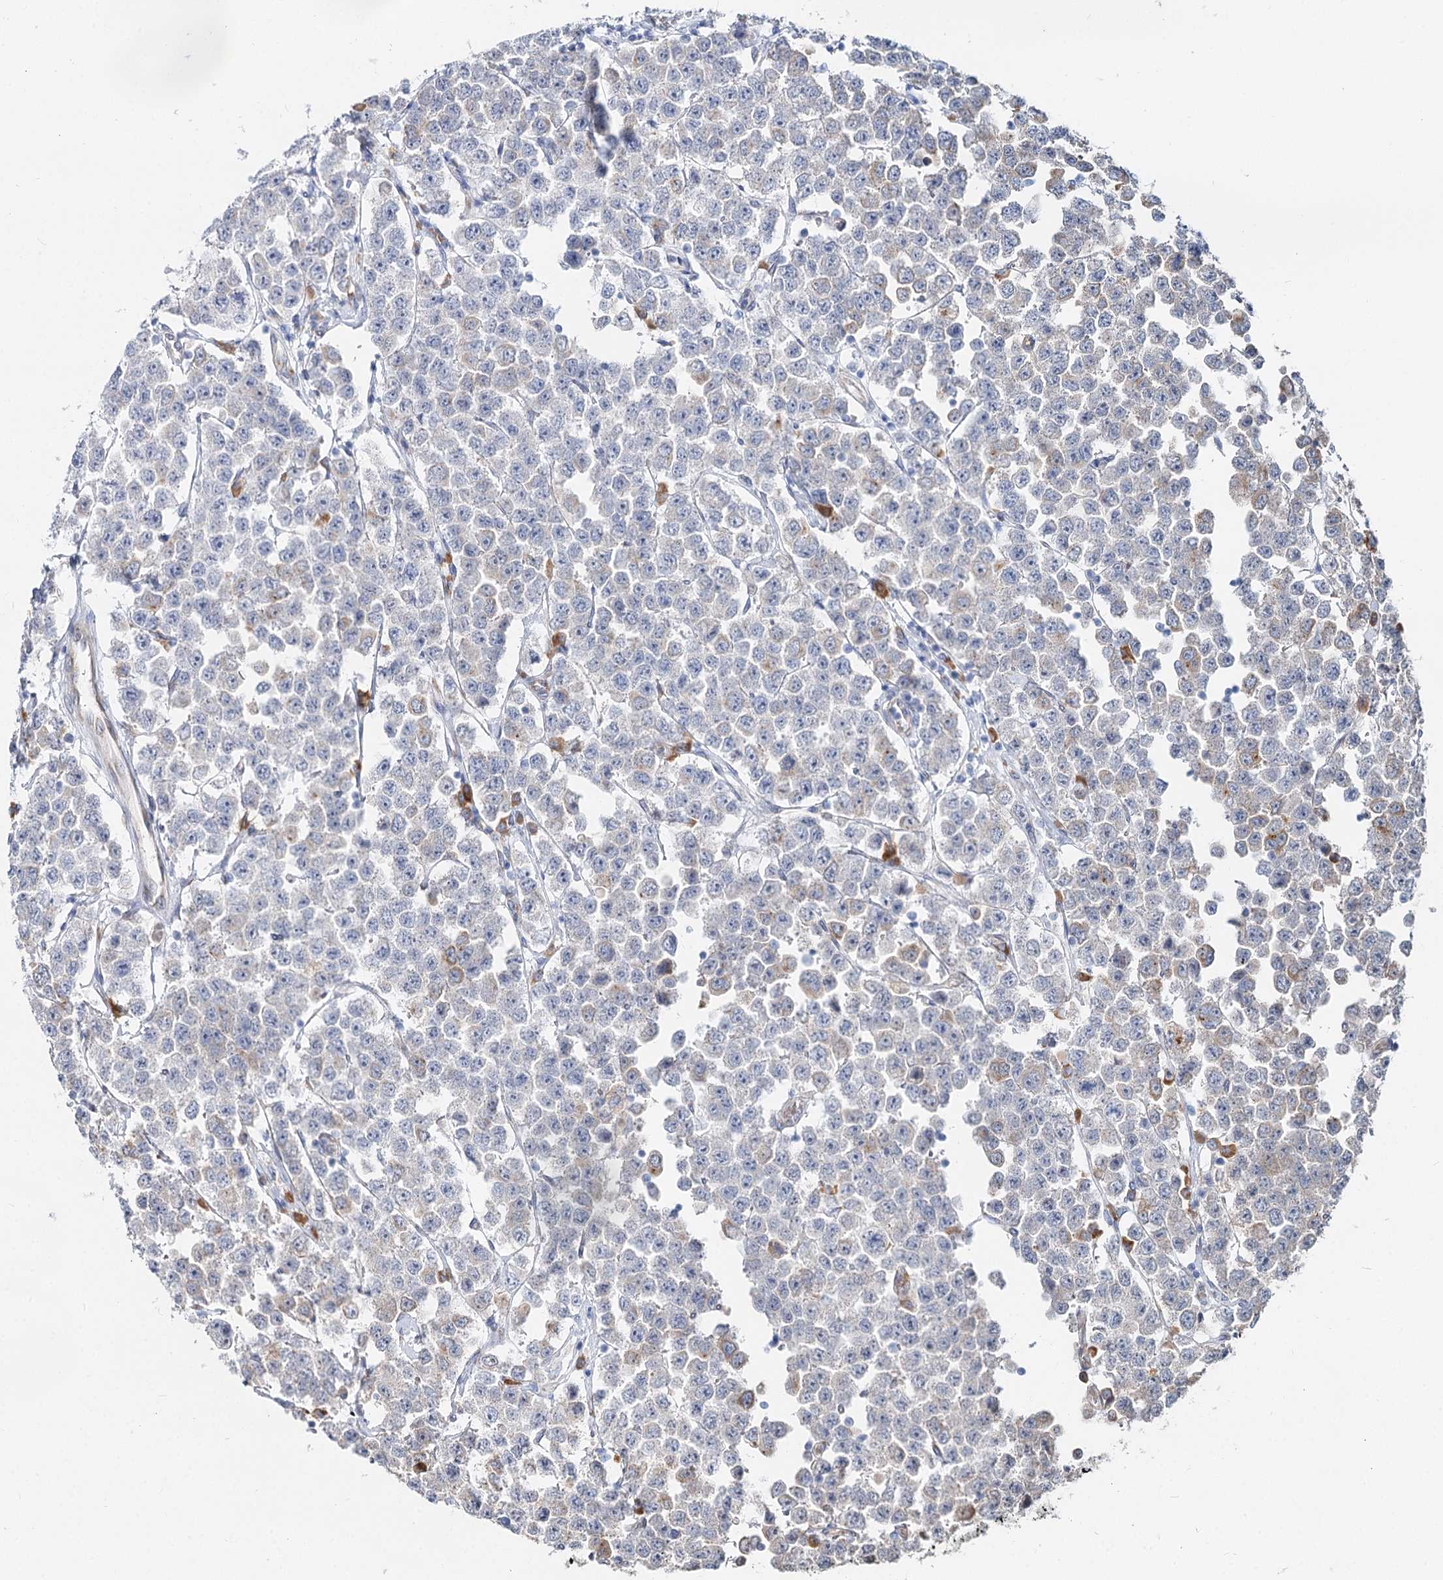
{"staining": {"intensity": "negative", "quantity": "none", "location": "none"}, "tissue": "testis cancer", "cell_type": "Tumor cells", "image_type": "cancer", "snomed": [{"axis": "morphology", "description": "Seminoma, NOS"}, {"axis": "topography", "description": "Testis"}], "caption": "Immunohistochemistry (IHC) micrograph of neoplastic tissue: human testis cancer (seminoma) stained with DAB demonstrates no significant protein staining in tumor cells.", "gene": "SPART", "patient": {"sex": "male", "age": 28}}